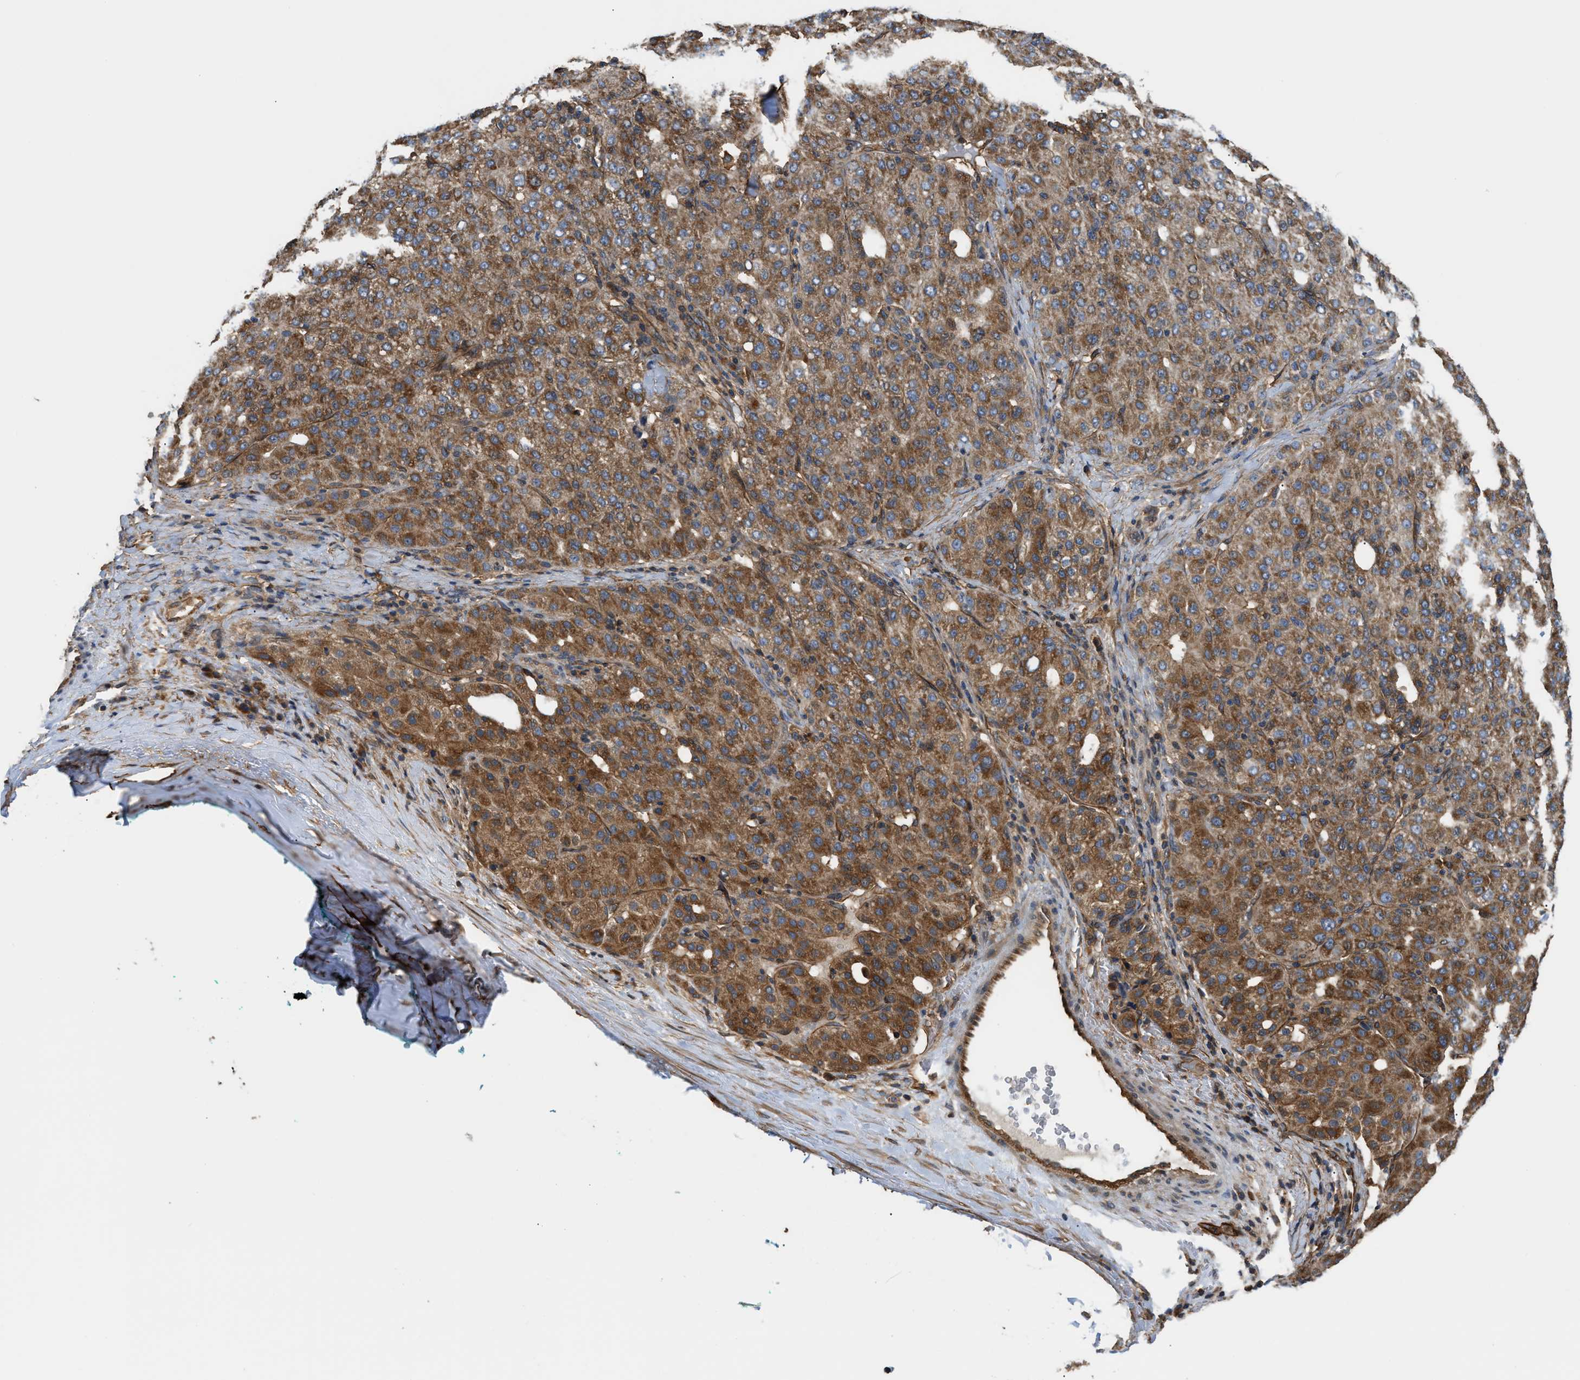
{"staining": {"intensity": "strong", "quantity": ">75%", "location": "cytoplasmic/membranous"}, "tissue": "liver cancer", "cell_type": "Tumor cells", "image_type": "cancer", "snomed": [{"axis": "morphology", "description": "Carcinoma, Hepatocellular, NOS"}, {"axis": "topography", "description": "Liver"}], "caption": "Immunohistochemistry staining of liver hepatocellular carcinoma, which displays high levels of strong cytoplasmic/membranous staining in approximately >75% of tumor cells indicating strong cytoplasmic/membranous protein expression. The staining was performed using DAB (brown) for protein detection and nuclei were counterstained in hematoxylin (blue).", "gene": "DDHD2", "patient": {"sex": "male", "age": 65}}